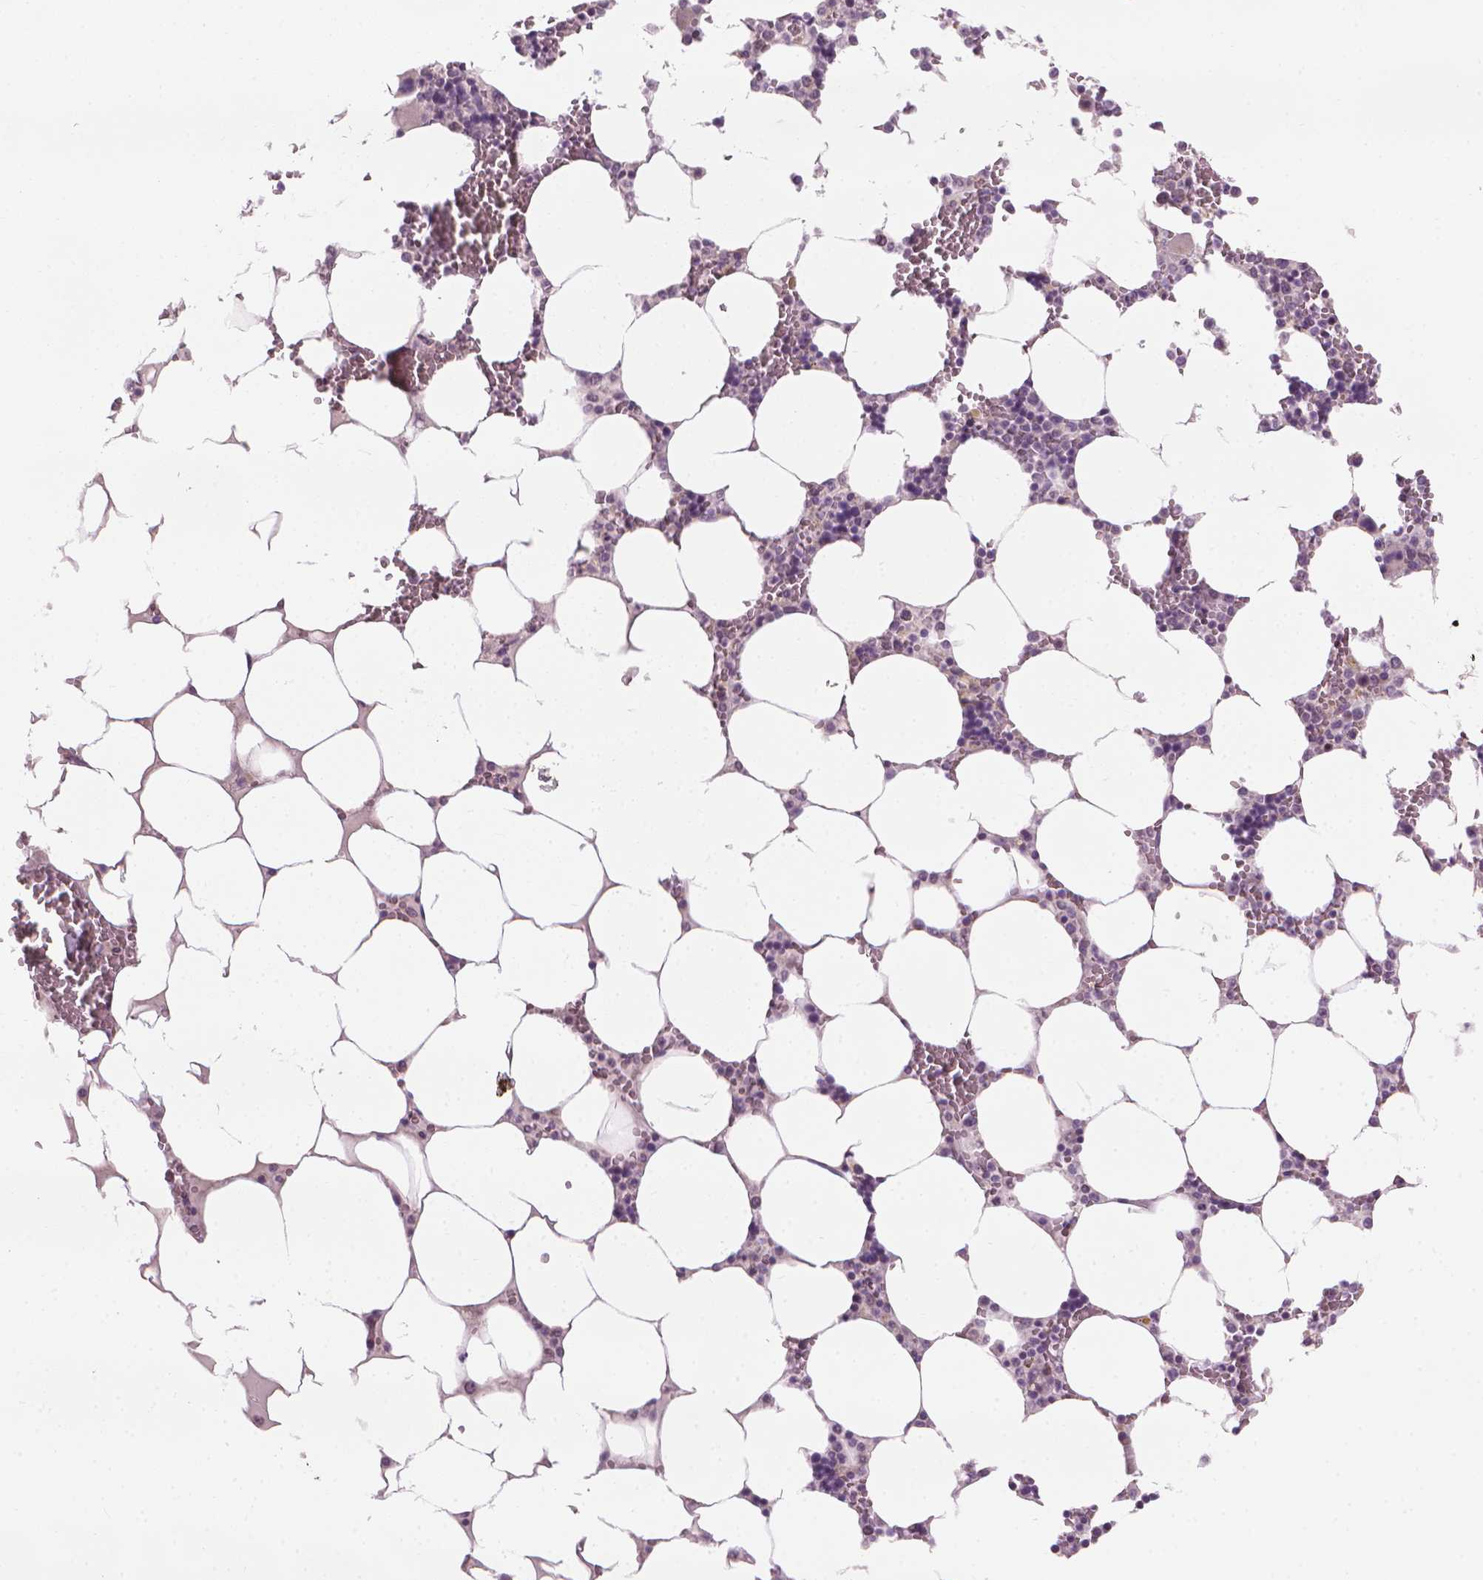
{"staining": {"intensity": "negative", "quantity": "none", "location": "none"}, "tissue": "bone marrow", "cell_type": "Hematopoietic cells", "image_type": "normal", "snomed": [{"axis": "morphology", "description": "Normal tissue, NOS"}, {"axis": "topography", "description": "Bone marrow"}], "caption": "Image shows no significant protein expression in hematopoietic cells of normal bone marrow. (DAB immunohistochemistry, high magnification).", "gene": "CFAP126", "patient": {"sex": "male", "age": 64}}